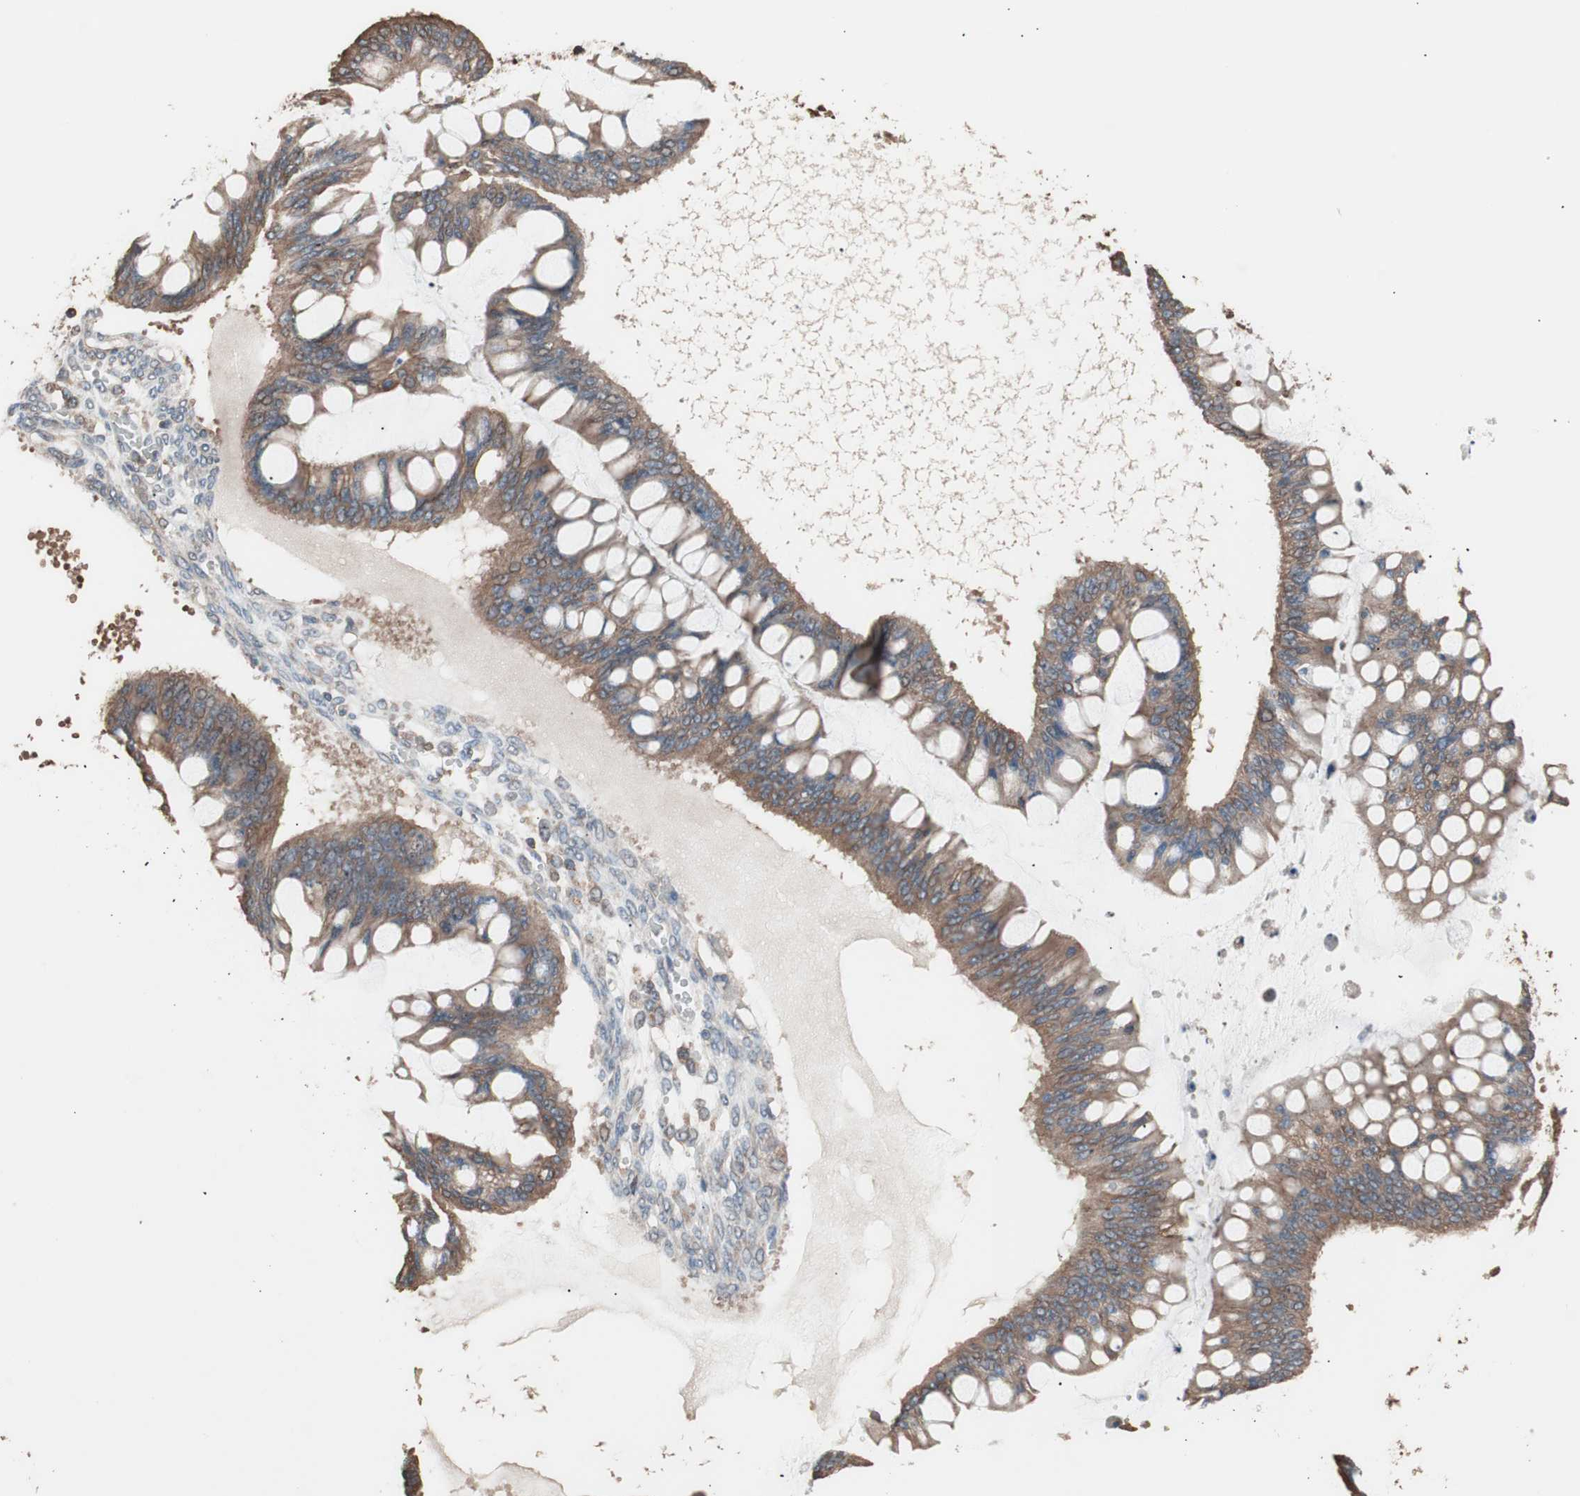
{"staining": {"intensity": "moderate", "quantity": ">75%", "location": "cytoplasmic/membranous"}, "tissue": "ovarian cancer", "cell_type": "Tumor cells", "image_type": "cancer", "snomed": [{"axis": "morphology", "description": "Cystadenocarcinoma, mucinous, NOS"}, {"axis": "topography", "description": "Ovary"}], "caption": "Protein staining of ovarian cancer tissue demonstrates moderate cytoplasmic/membranous positivity in approximately >75% of tumor cells.", "gene": "CCT3", "patient": {"sex": "female", "age": 73}}